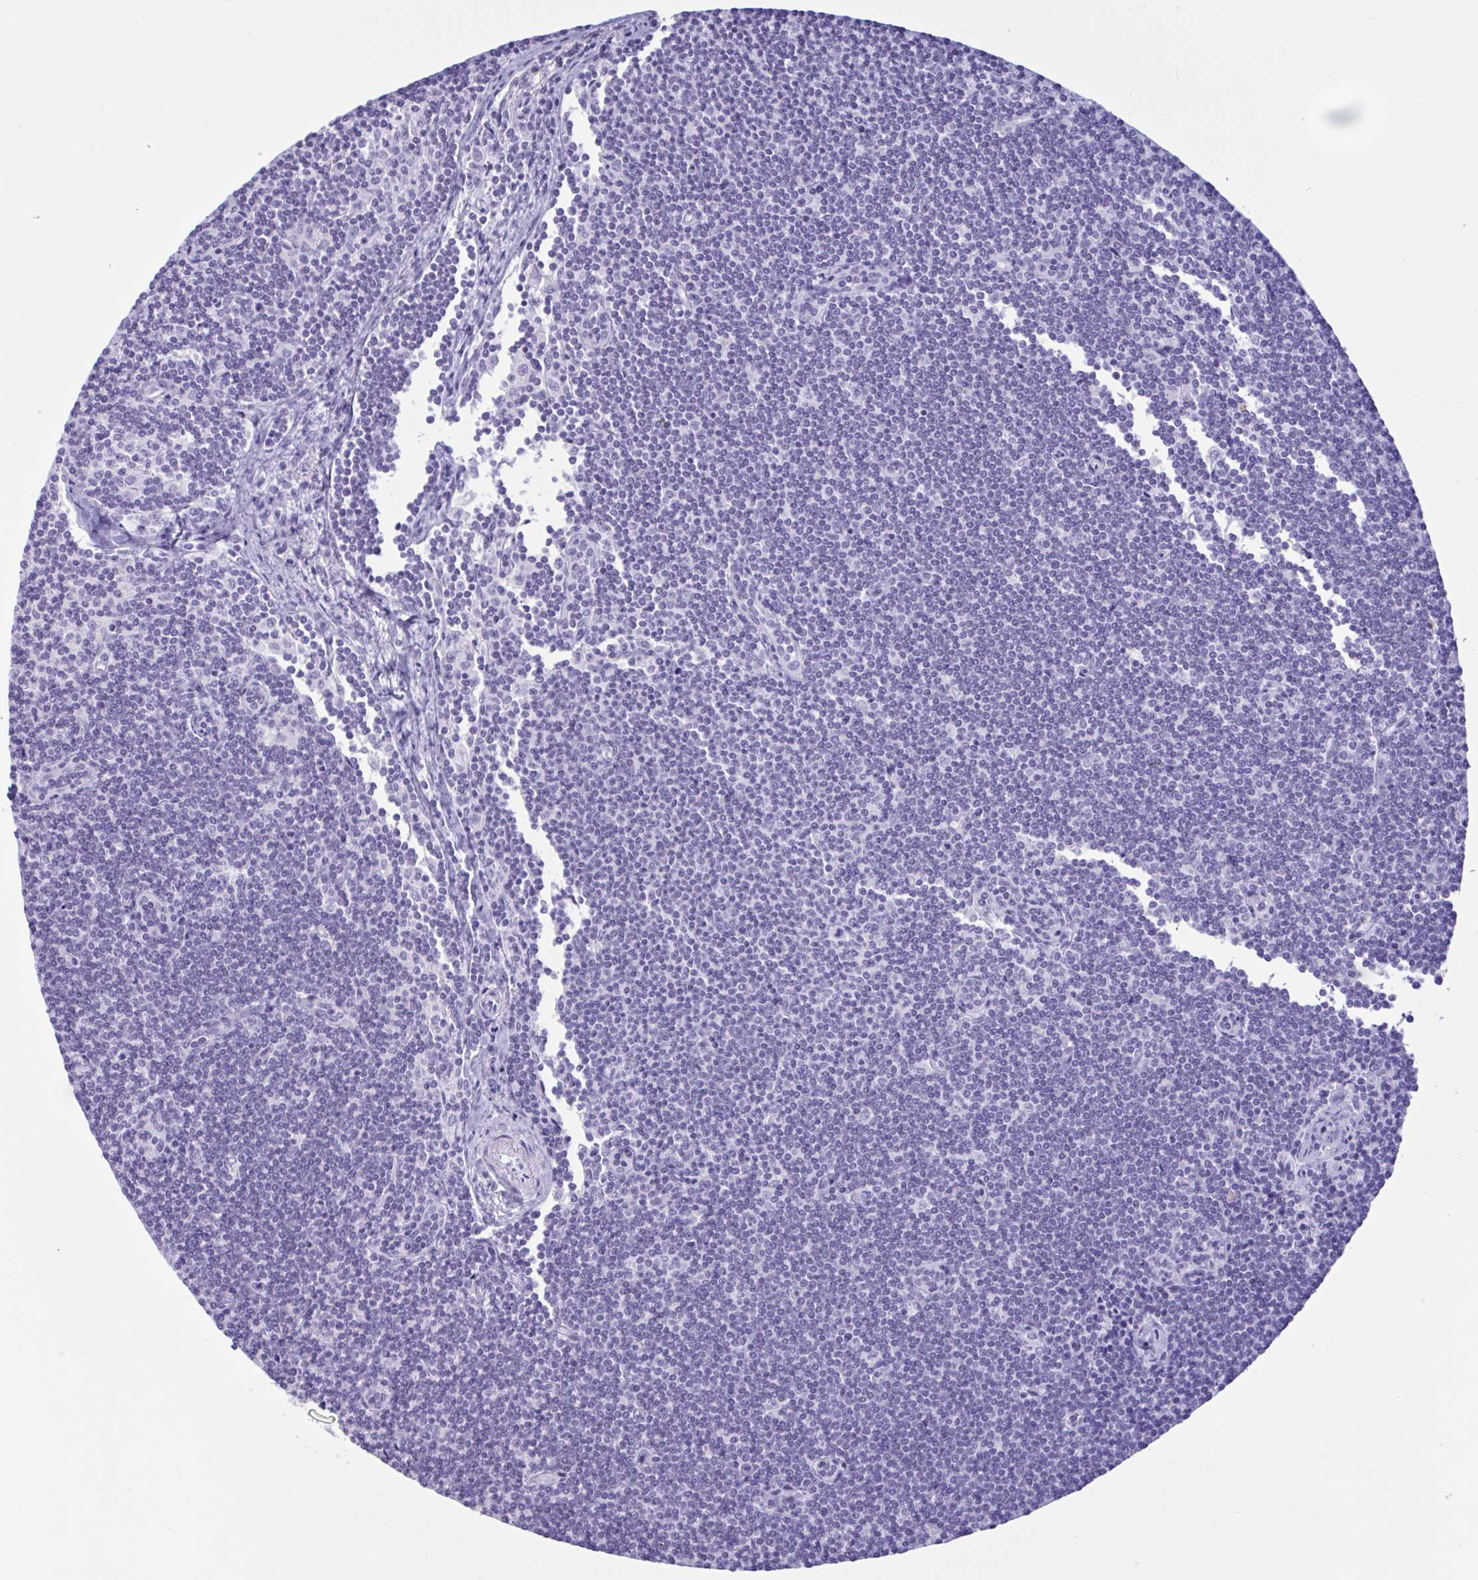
{"staining": {"intensity": "negative", "quantity": "none", "location": "none"}, "tissue": "lymphoma", "cell_type": "Tumor cells", "image_type": "cancer", "snomed": [{"axis": "morphology", "description": "Malignant lymphoma, non-Hodgkin's type, Low grade"}, {"axis": "topography", "description": "Lymph node"}], "caption": "High magnification brightfield microscopy of lymphoma stained with DAB (brown) and counterstained with hematoxylin (blue): tumor cells show no significant staining.", "gene": "MRGPRG", "patient": {"sex": "female", "age": 73}}